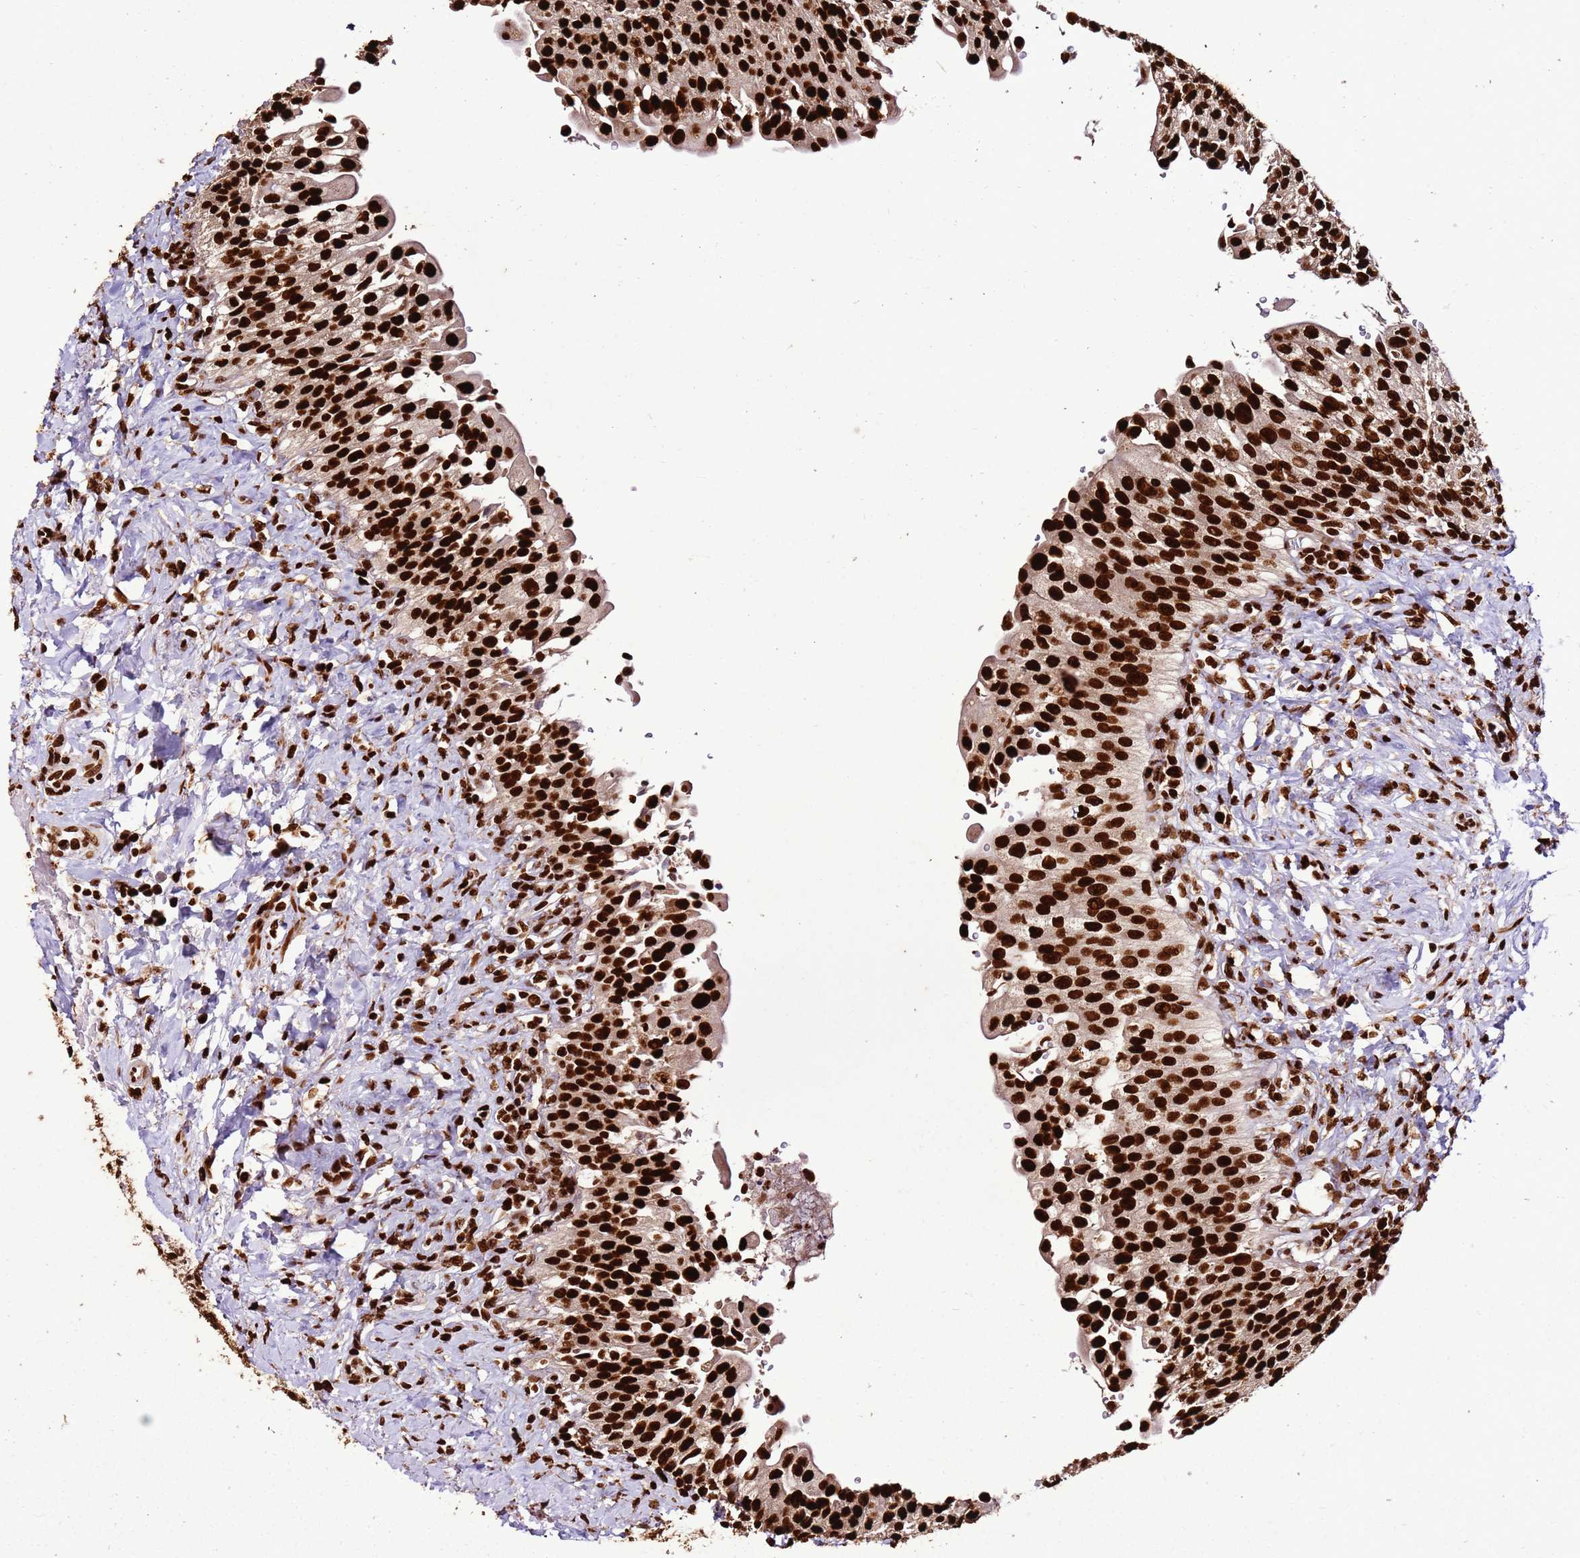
{"staining": {"intensity": "strong", "quantity": ">75%", "location": "nuclear"}, "tissue": "urinary bladder", "cell_type": "Urothelial cells", "image_type": "normal", "snomed": [{"axis": "morphology", "description": "Normal tissue, NOS"}, {"axis": "morphology", "description": "Inflammation, NOS"}, {"axis": "topography", "description": "Urinary bladder"}], "caption": "Immunohistochemistry staining of unremarkable urinary bladder, which shows high levels of strong nuclear positivity in about >75% of urothelial cells indicating strong nuclear protein positivity. The staining was performed using DAB (3,3'-diaminobenzidine) (brown) for protein detection and nuclei were counterstained in hematoxylin (blue).", "gene": "HNRNPAB", "patient": {"sex": "male", "age": 64}}